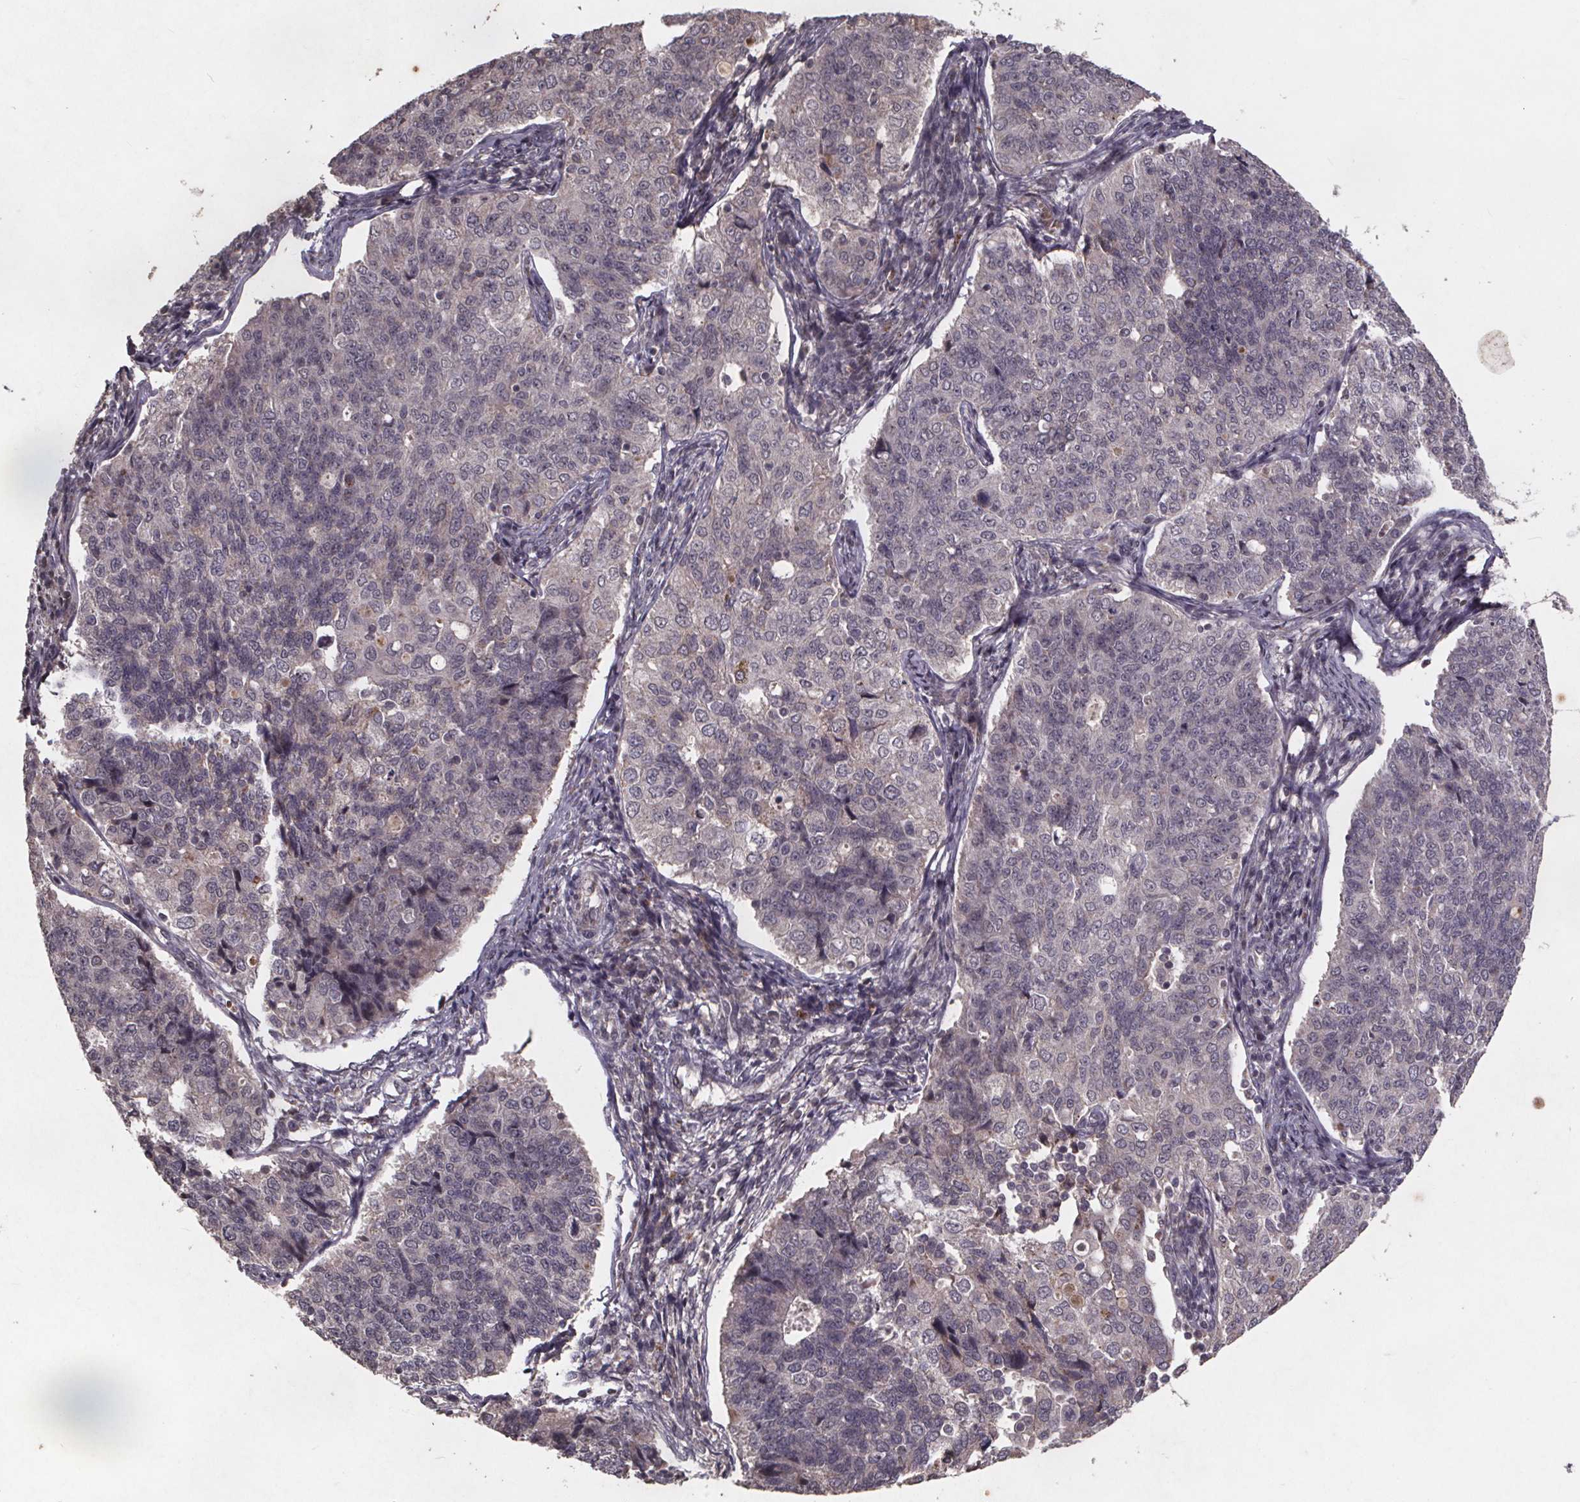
{"staining": {"intensity": "negative", "quantity": "none", "location": "none"}, "tissue": "endometrial cancer", "cell_type": "Tumor cells", "image_type": "cancer", "snomed": [{"axis": "morphology", "description": "Adenocarcinoma, NOS"}, {"axis": "topography", "description": "Endometrium"}], "caption": "This is an immunohistochemistry photomicrograph of adenocarcinoma (endometrial). There is no positivity in tumor cells.", "gene": "GPX3", "patient": {"sex": "female", "age": 43}}